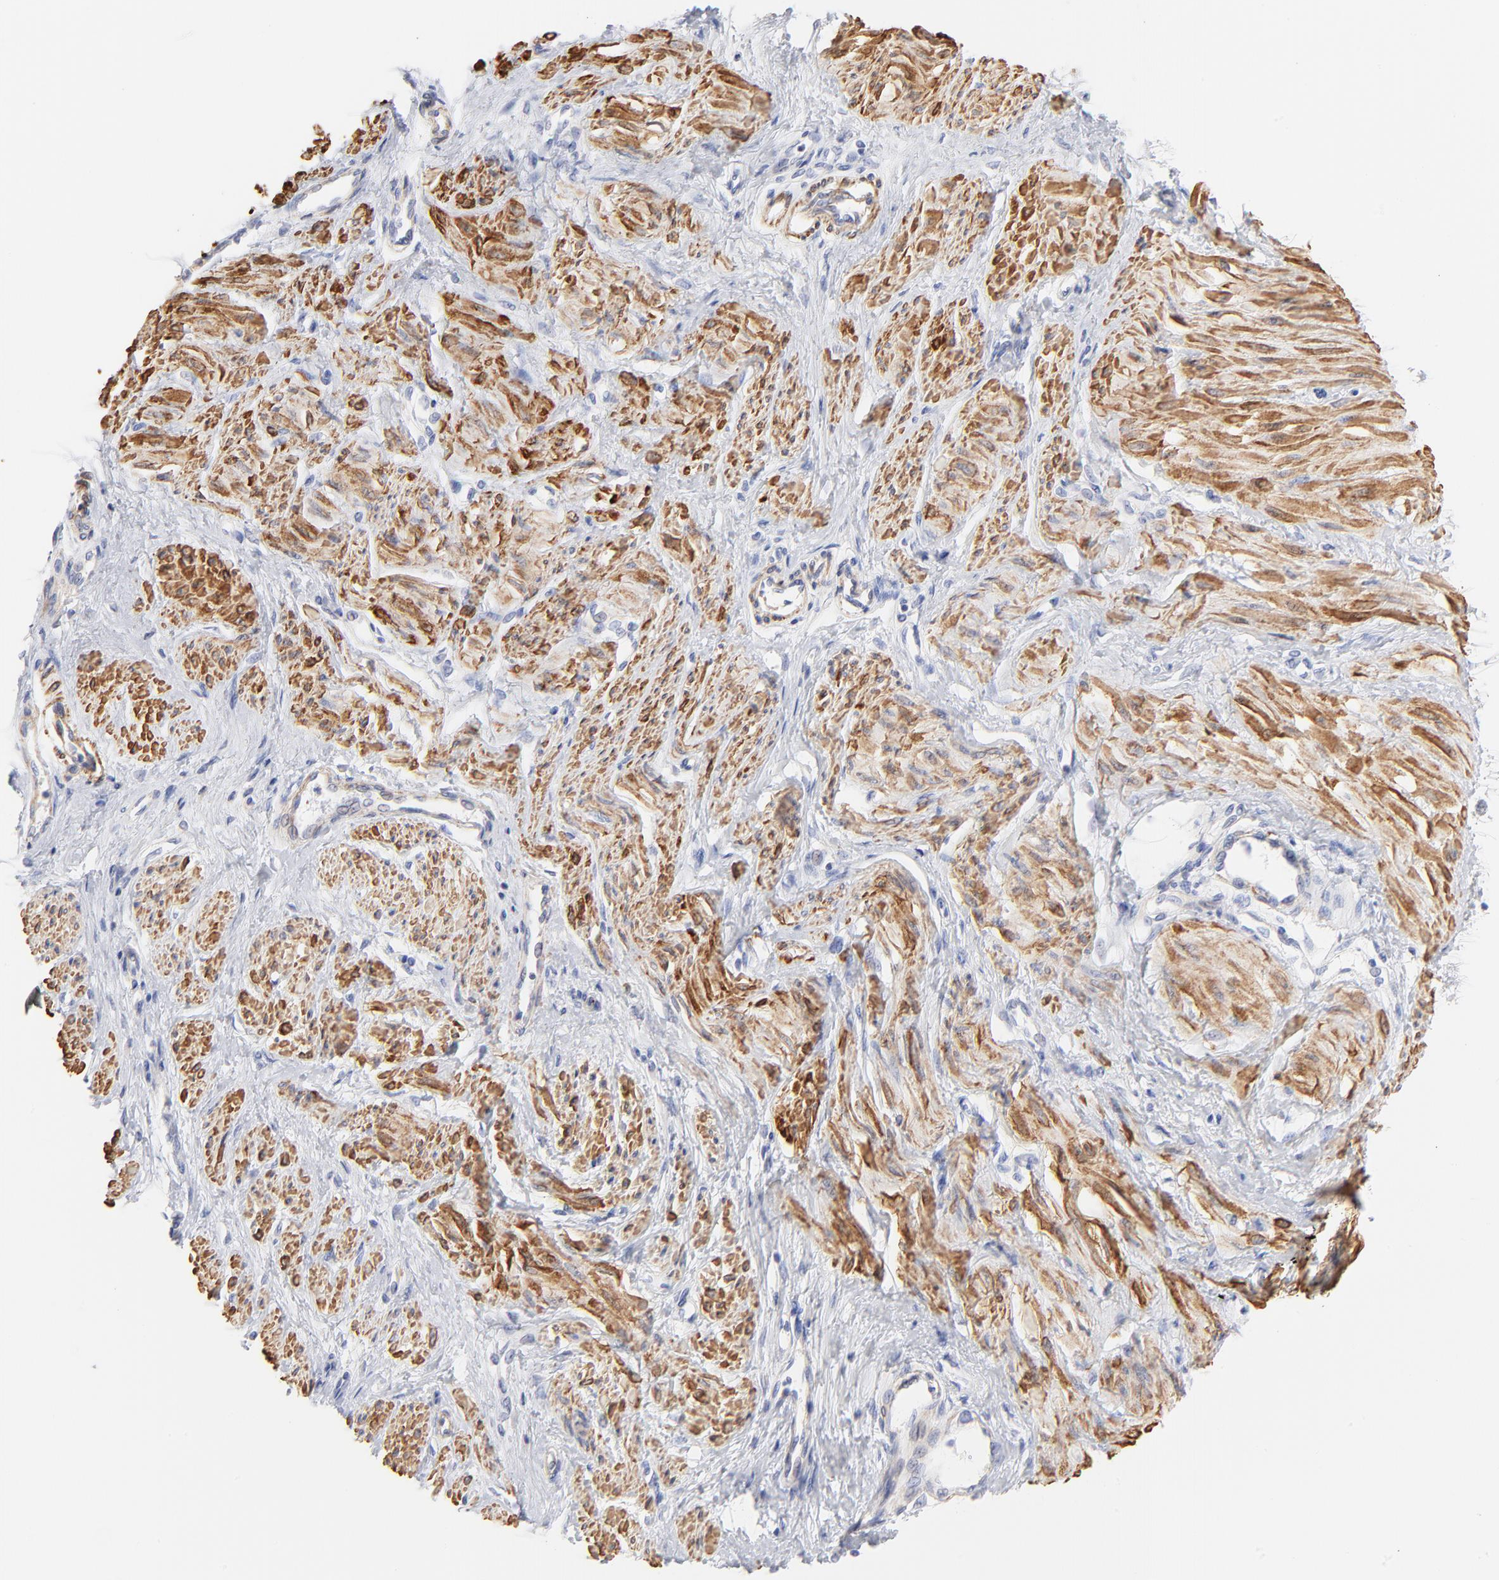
{"staining": {"intensity": "strong", "quantity": ">75%", "location": "cytoplasmic/membranous"}, "tissue": "smooth muscle", "cell_type": "Smooth muscle cells", "image_type": "normal", "snomed": [{"axis": "morphology", "description": "Normal tissue, NOS"}, {"axis": "topography", "description": "Smooth muscle"}, {"axis": "topography", "description": "Uterus"}], "caption": "Smooth muscle cells reveal high levels of strong cytoplasmic/membranous staining in approximately >75% of cells in normal smooth muscle. The staining was performed using DAB to visualize the protein expression in brown, while the nuclei were stained in blue with hematoxylin (Magnification: 20x).", "gene": "ACTA2", "patient": {"sex": "female", "age": 39}}